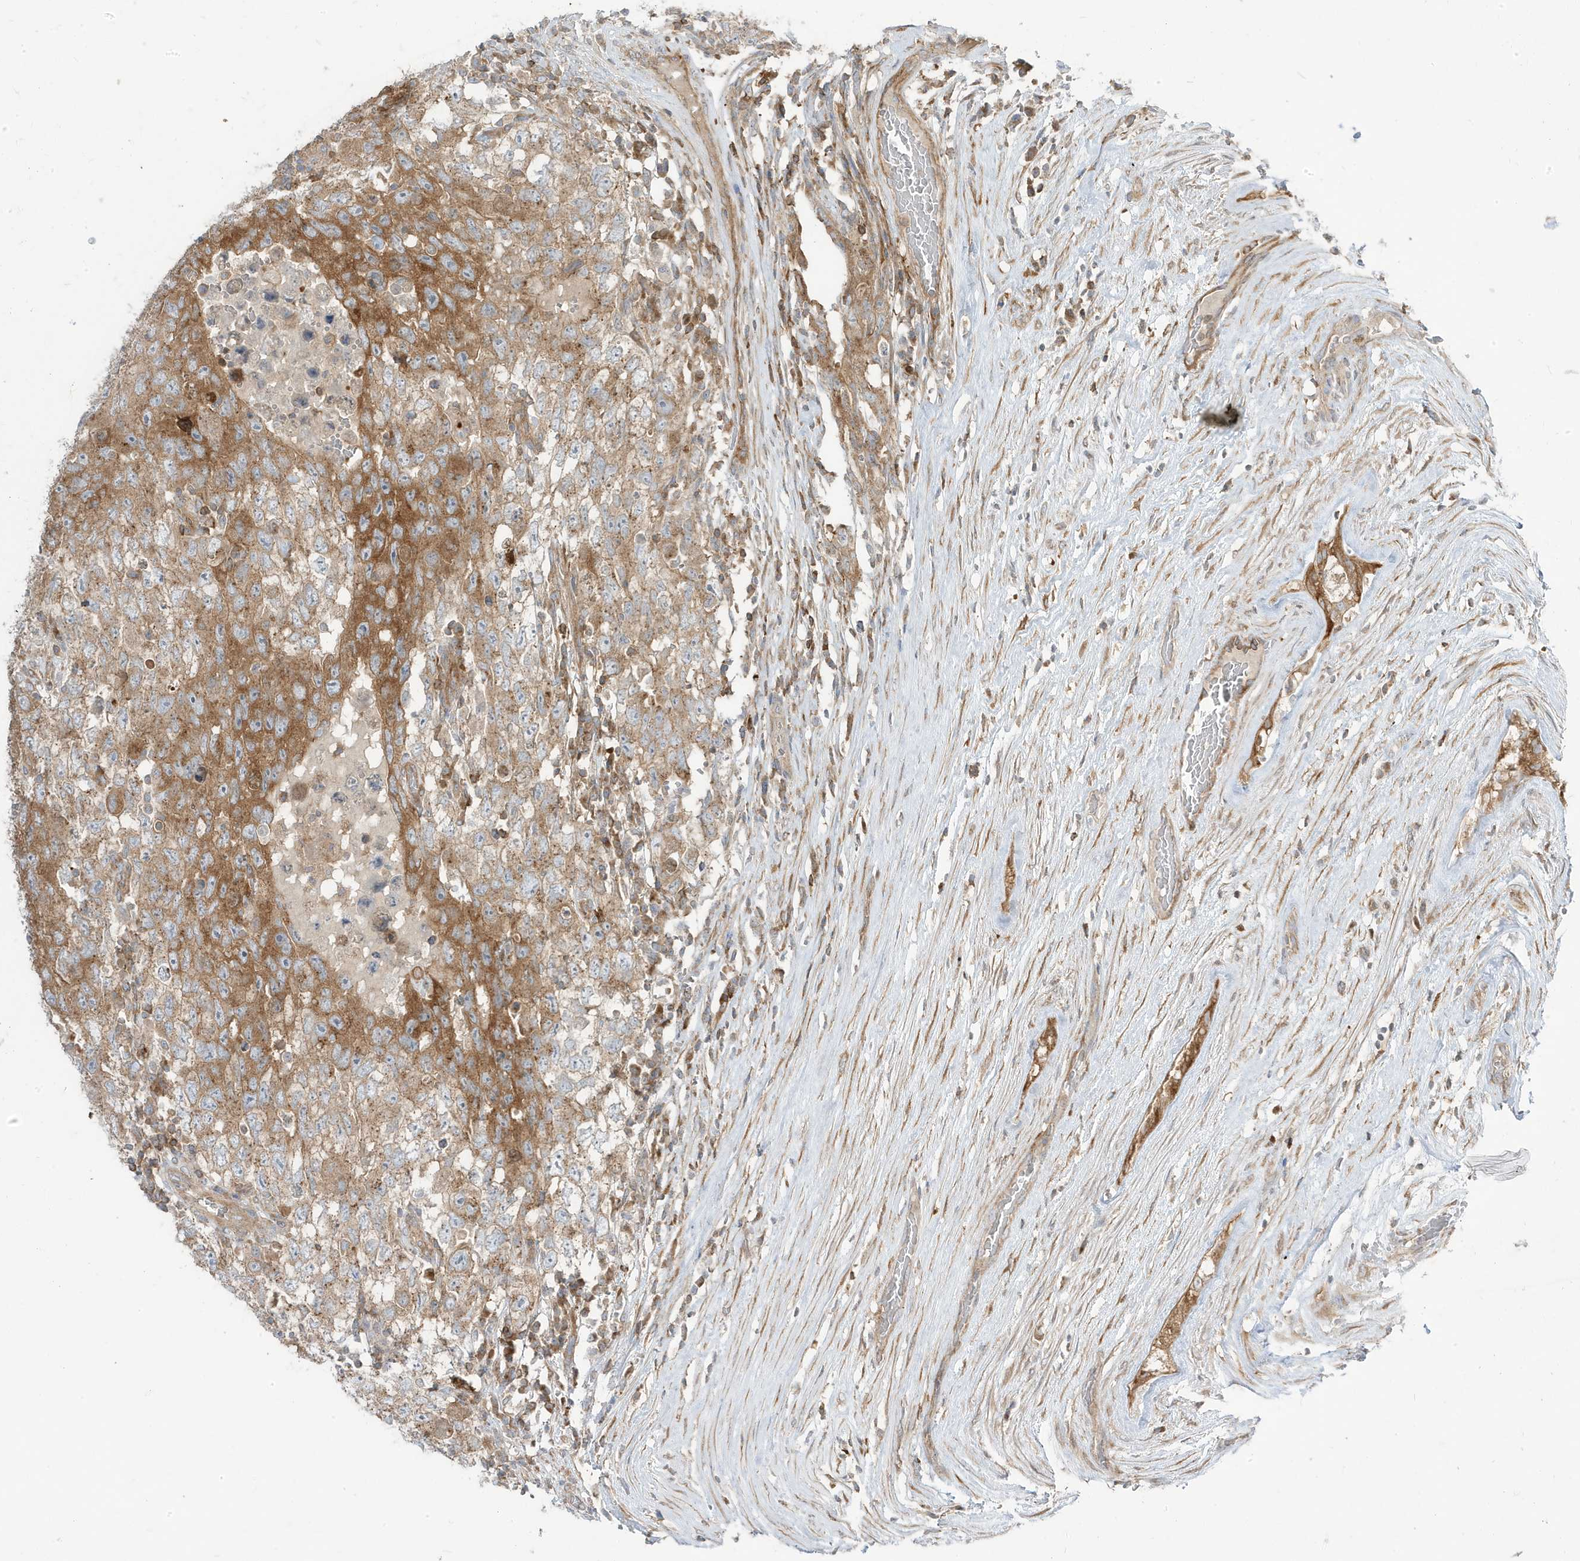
{"staining": {"intensity": "moderate", "quantity": "25%-75%", "location": "cytoplasmic/membranous"}, "tissue": "testis cancer", "cell_type": "Tumor cells", "image_type": "cancer", "snomed": [{"axis": "morphology", "description": "Carcinoma, Embryonal, NOS"}, {"axis": "topography", "description": "Testis"}], "caption": "A brown stain shows moderate cytoplasmic/membranous expression of a protein in testis cancer (embryonal carcinoma) tumor cells. Using DAB (3,3'-diaminobenzidine) (brown) and hematoxylin (blue) stains, captured at high magnification using brightfield microscopy.", "gene": "STAM", "patient": {"sex": "male", "age": 26}}